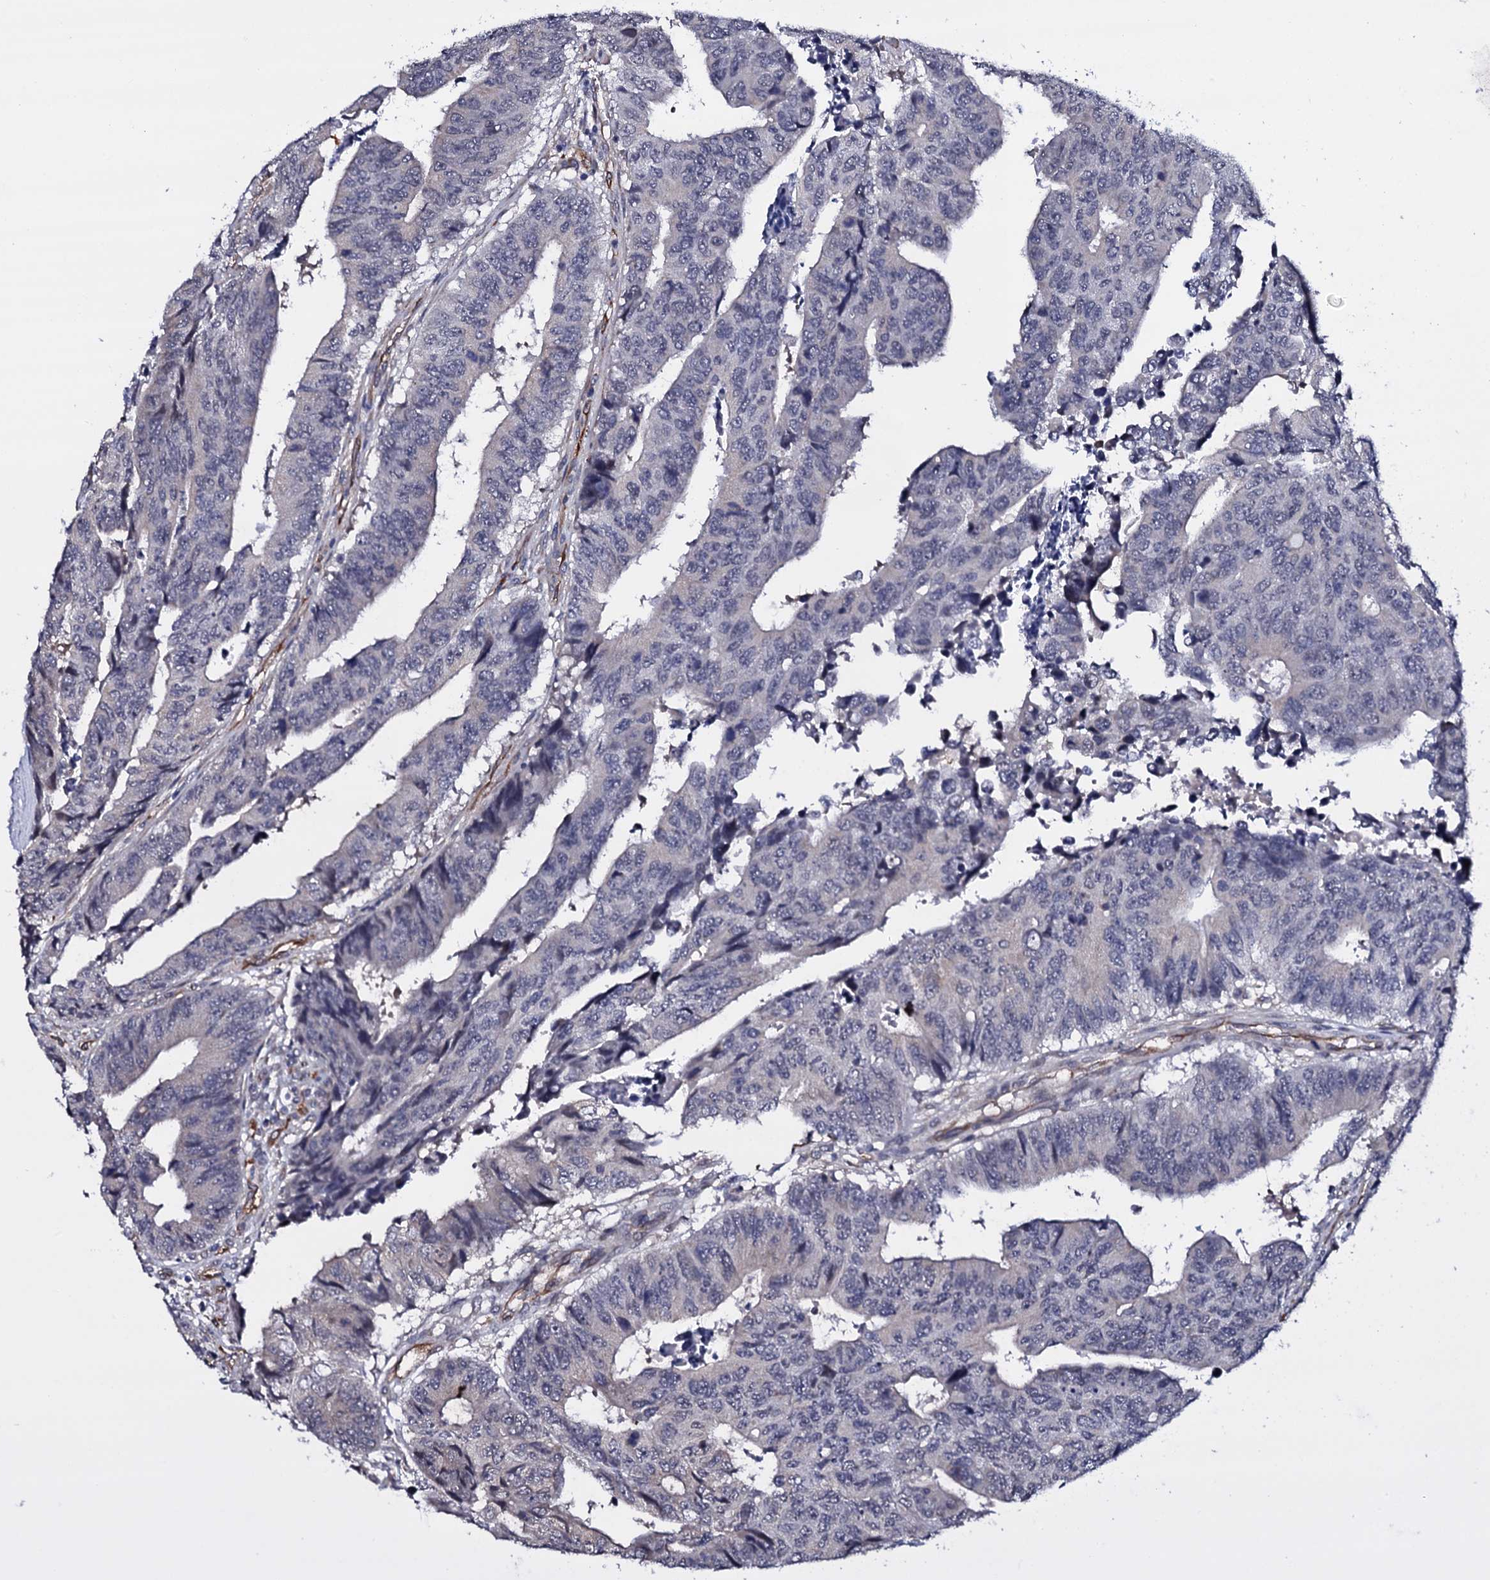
{"staining": {"intensity": "negative", "quantity": "none", "location": "none"}, "tissue": "colorectal cancer", "cell_type": "Tumor cells", "image_type": "cancer", "snomed": [{"axis": "morphology", "description": "Adenocarcinoma, NOS"}, {"axis": "topography", "description": "Rectum"}], "caption": "Immunohistochemistry micrograph of neoplastic tissue: human adenocarcinoma (colorectal) stained with DAB (3,3'-diaminobenzidine) reveals no significant protein positivity in tumor cells.", "gene": "GAREM1", "patient": {"sex": "male", "age": 84}}